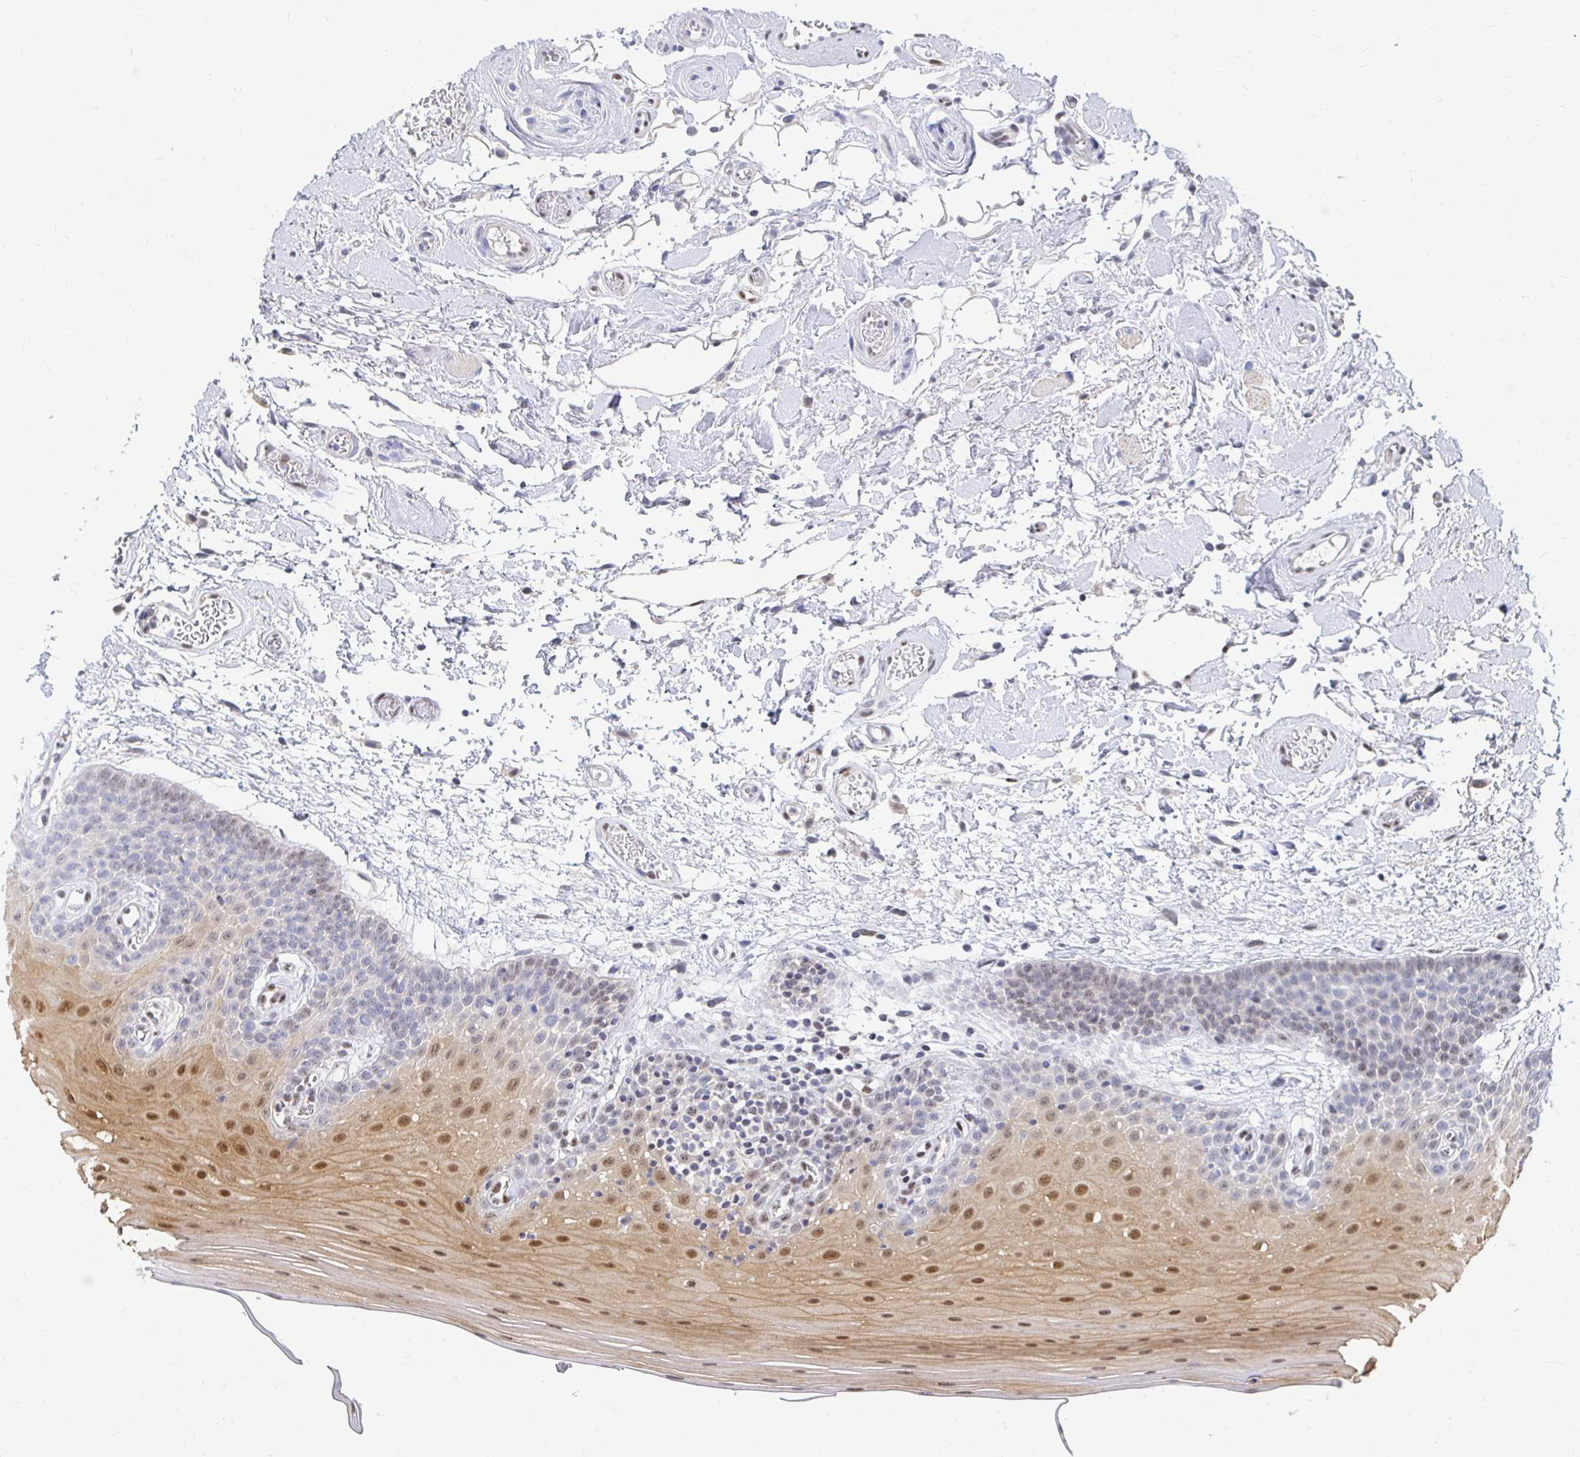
{"staining": {"intensity": "moderate", "quantity": "25%-75%", "location": "cytoplasmic/membranous,nuclear"}, "tissue": "oral mucosa", "cell_type": "Squamous epithelial cells", "image_type": "normal", "snomed": [{"axis": "morphology", "description": "Normal tissue, NOS"}, {"axis": "morphology", "description": "Squamous cell carcinoma, NOS"}, {"axis": "topography", "description": "Oral tissue"}, {"axis": "topography", "description": "Tounge, NOS"}, {"axis": "topography", "description": "Head-Neck"}], "caption": "About 25%-75% of squamous epithelial cells in unremarkable oral mucosa demonstrate moderate cytoplasmic/membranous,nuclear protein positivity as visualized by brown immunohistochemical staining.", "gene": "CLIC3", "patient": {"sex": "male", "age": 62}}